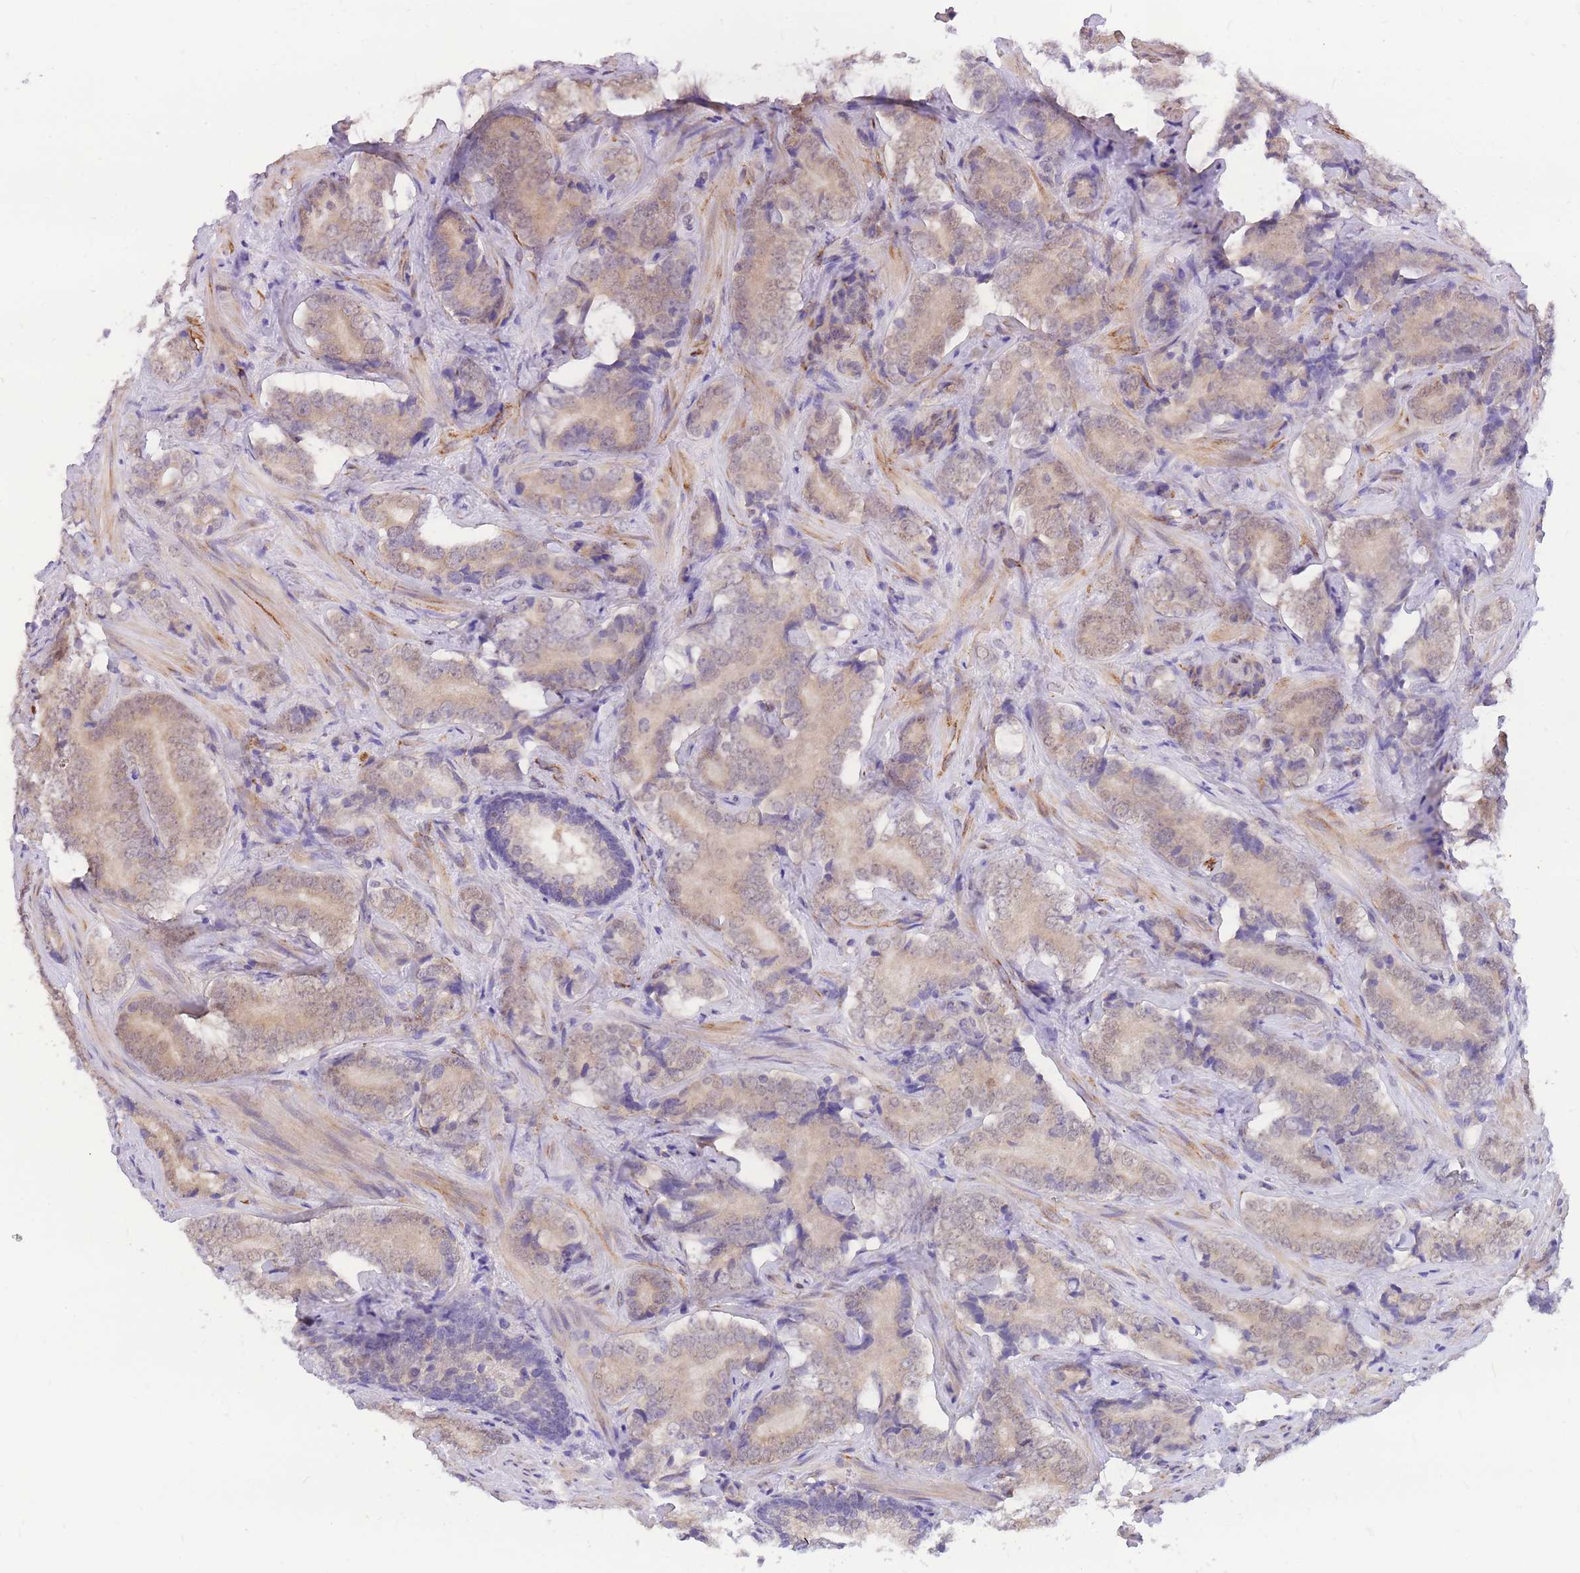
{"staining": {"intensity": "weak", "quantity": "25%-75%", "location": "cytoplasmic/membranous,nuclear"}, "tissue": "prostate cancer", "cell_type": "Tumor cells", "image_type": "cancer", "snomed": [{"axis": "morphology", "description": "Adenocarcinoma, Low grade"}, {"axis": "topography", "description": "Prostate"}], "caption": "Approximately 25%-75% of tumor cells in prostate cancer demonstrate weak cytoplasmic/membranous and nuclear protein expression as visualized by brown immunohistochemical staining.", "gene": "S100PBP", "patient": {"sex": "male", "age": 58}}